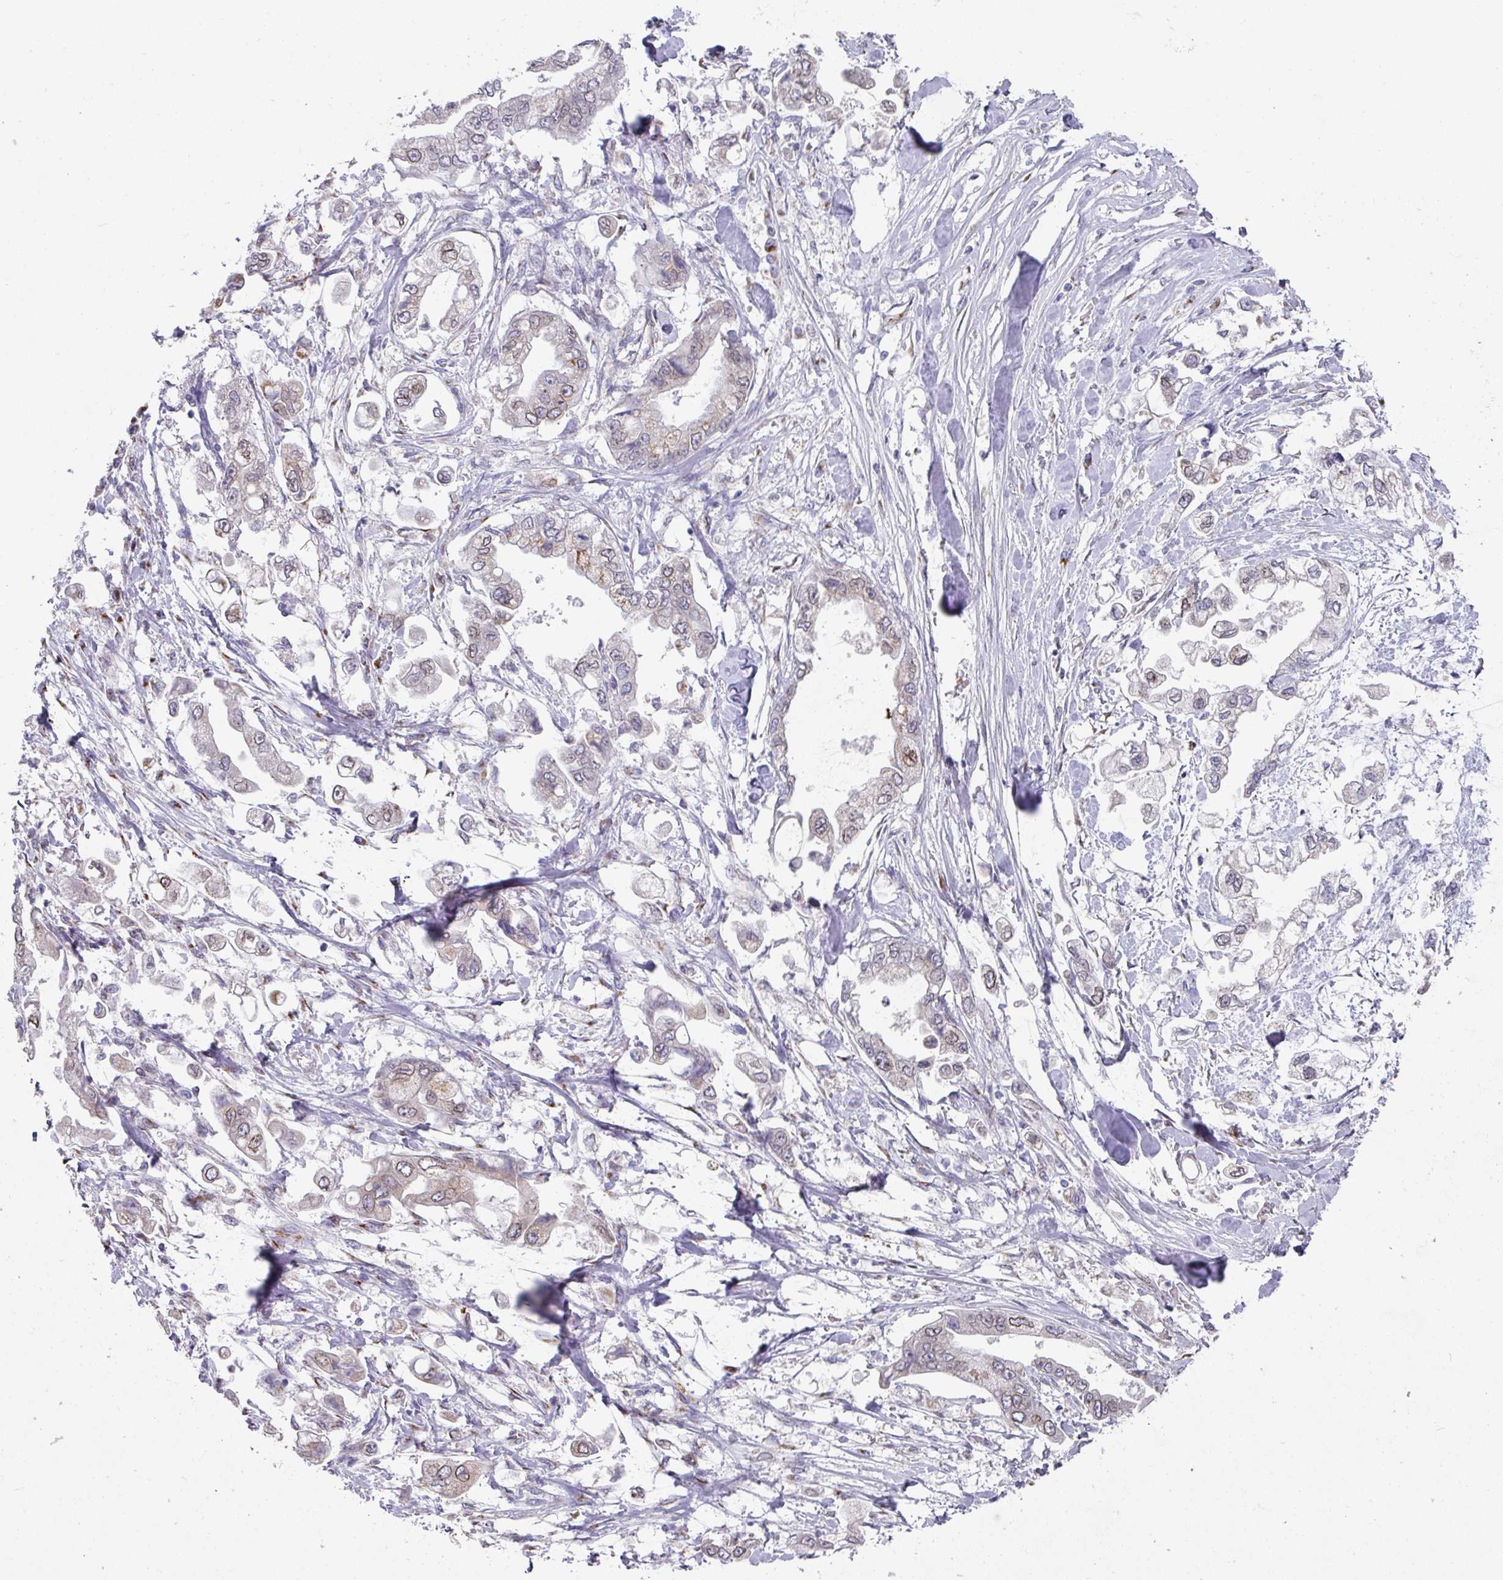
{"staining": {"intensity": "moderate", "quantity": "<25%", "location": "cytoplasmic/membranous,nuclear"}, "tissue": "stomach cancer", "cell_type": "Tumor cells", "image_type": "cancer", "snomed": [{"axis": "morphology", "description": "Adenocarcinoma, NOS"}, {"axis": "topography", "description": "Stomach"}], "caption": "Stomach cancer stained with DAB (3,3'-diaminobenzidine) immunohistochemistry exhibits low levels of moderate cytoplasmic/membranous and nuclear expression in about <25% of tumor cells.", "gene": "VKORC1L1", "patient": {"sex": "male", "age": 62}}